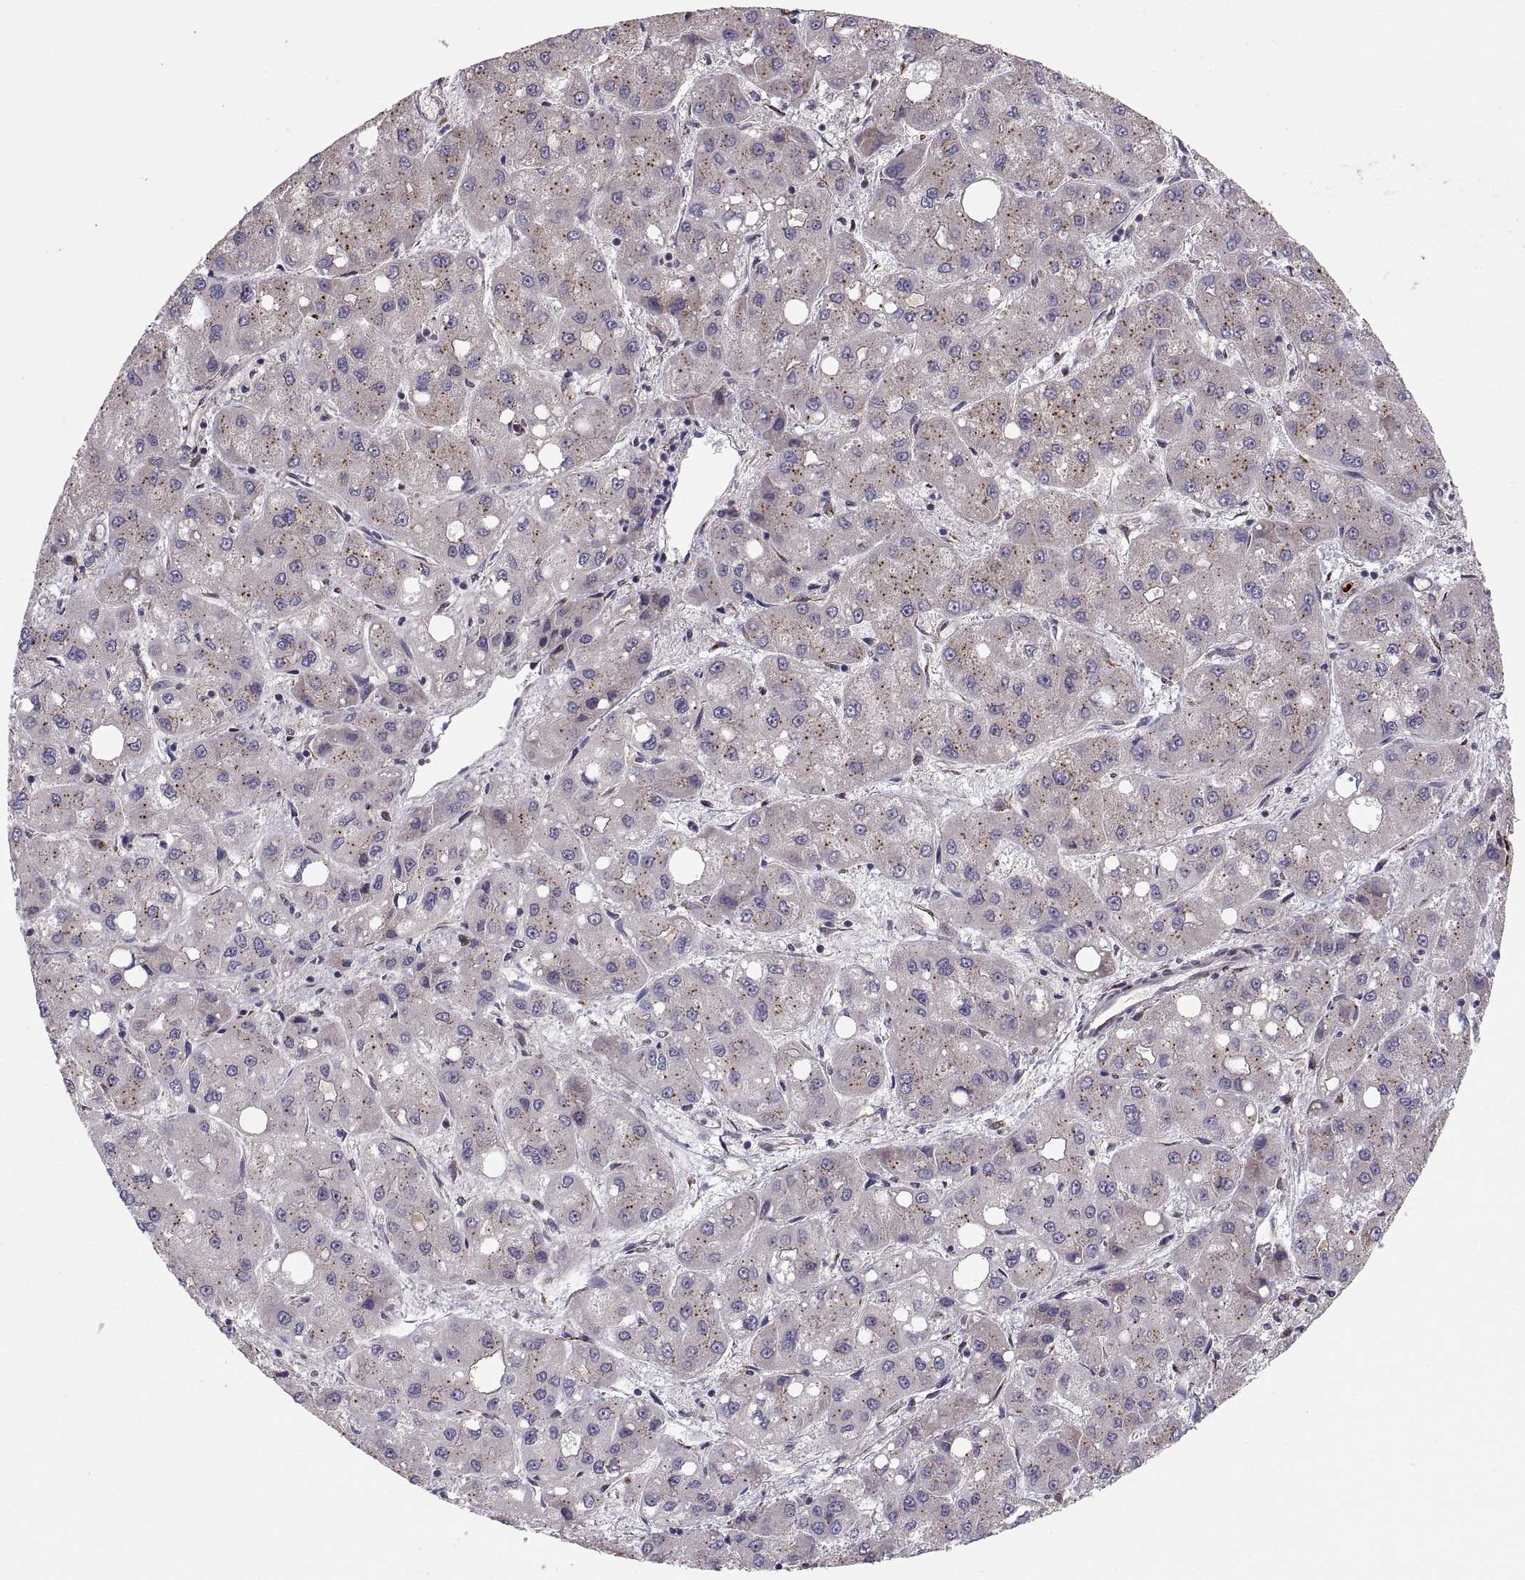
{"staining": {"intensity": "negative", "quantity": "none", "location": "none"}, "tissue": "liver cancer", "cell_type": "Tumor cells", "image_type": "cancer", "snomed": [{"axis": "morphology", "description": "Carcinoma, Hepatocellular, NOS"}, {"axis": "topography", "description": "Liver"}], "caption": "Immunohistochemical staining of liver cancer exhibits no significant expression in tumor cells.", "gene": "TESC", "patient": {"sex": "male", "age": 73}}